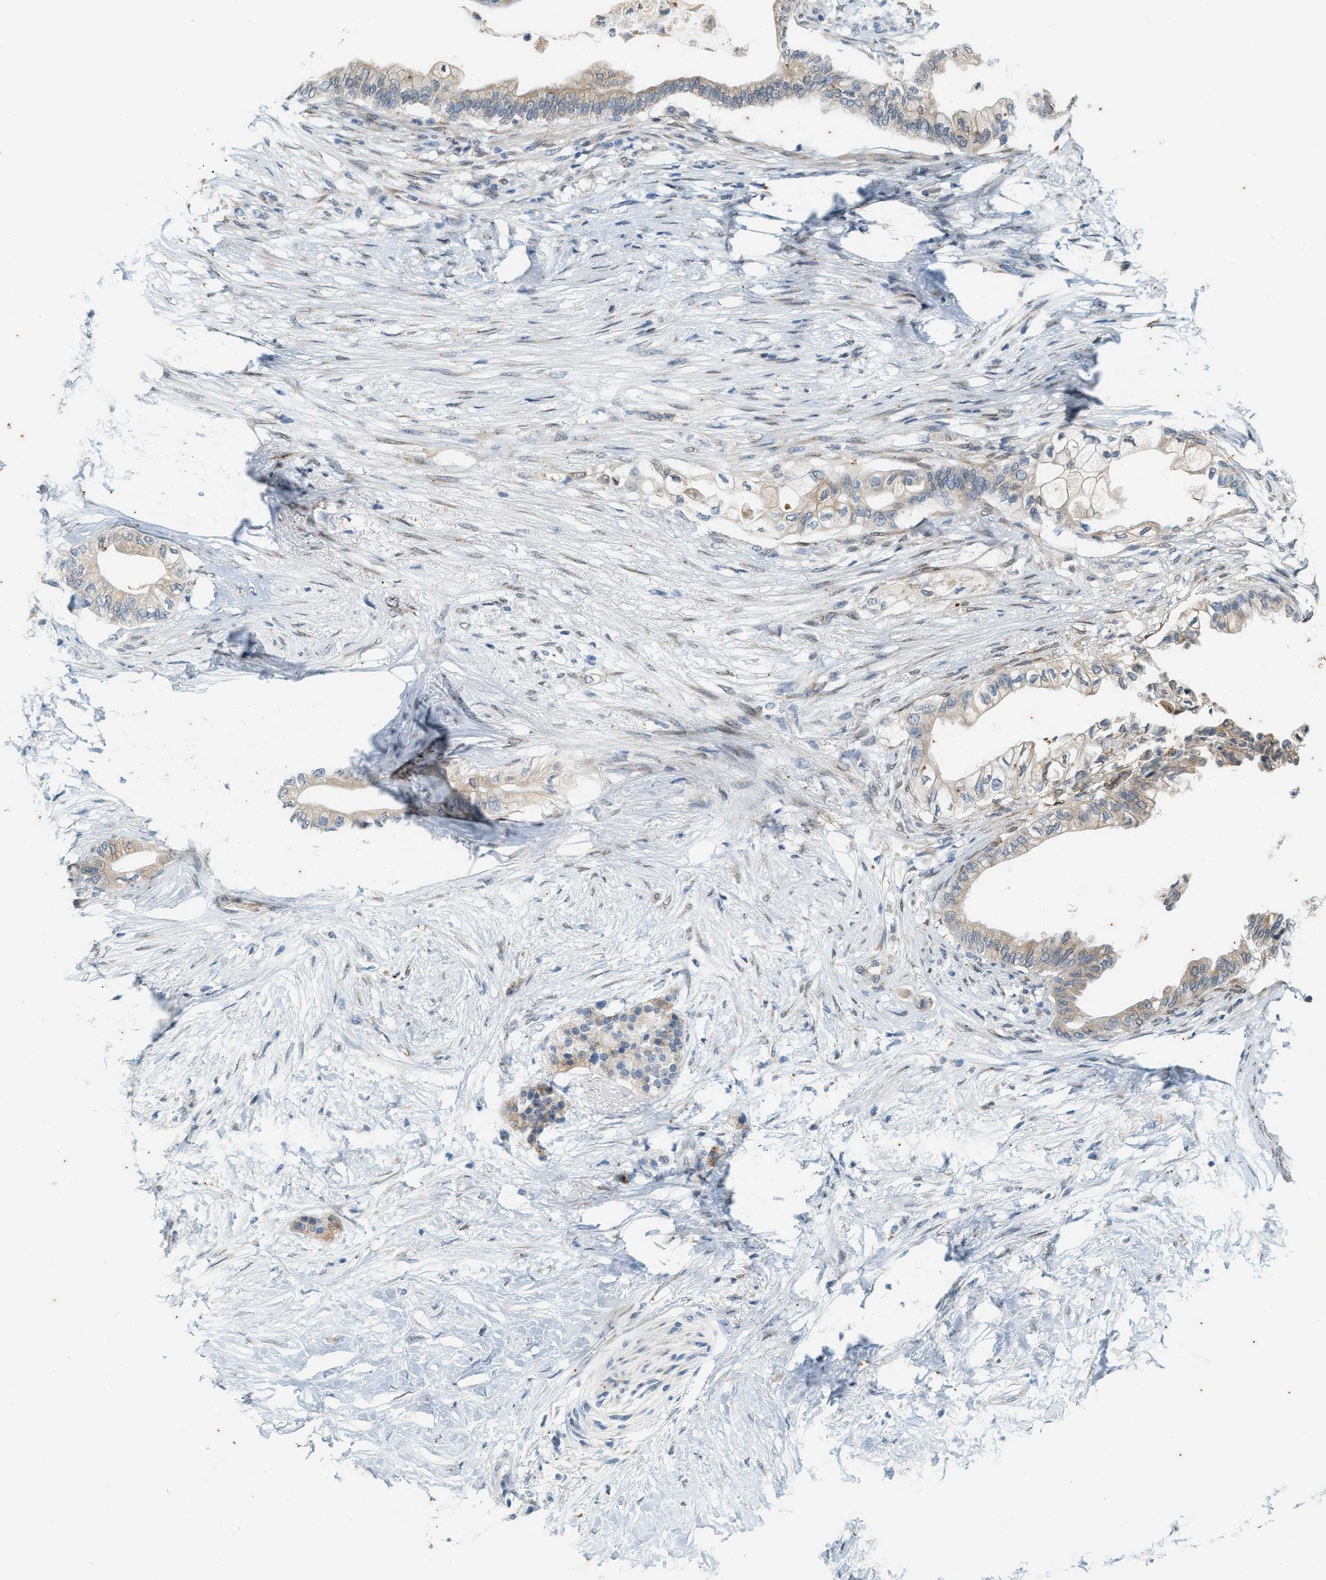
{"staining": {"intensity": "weak", "quantity": "<25%", "location": "cytoplasmic/membranous"}, "tissue": "pancreatic cancer", "cell_type": "Tumor cells", "image_type": "cancer", "snomed": [{"axis": "morphology", "description": "Normal tissue, NOS"}, {"axis": "morphology", "description": "Adenocarcinoma, NOS"}, {"axis": "topography", "description": "Pancreas"}, {"axis": "topography", "description": "Duodenum"}], "caption": "DAB (3,3'-diaminobenzidine) immunohistochemical staining of human adenocarcinoma (pancreatic) shows no significant positivity in tumor cells. Brightfield microscopy of immunohistochemistry stained with DAB (3,3'-diaminobenzidine) (brown) and hematoxylin (blue), captured at high magnification.", "gene": "CHPF2", "patient": {"sex": "female", "age": 60}}